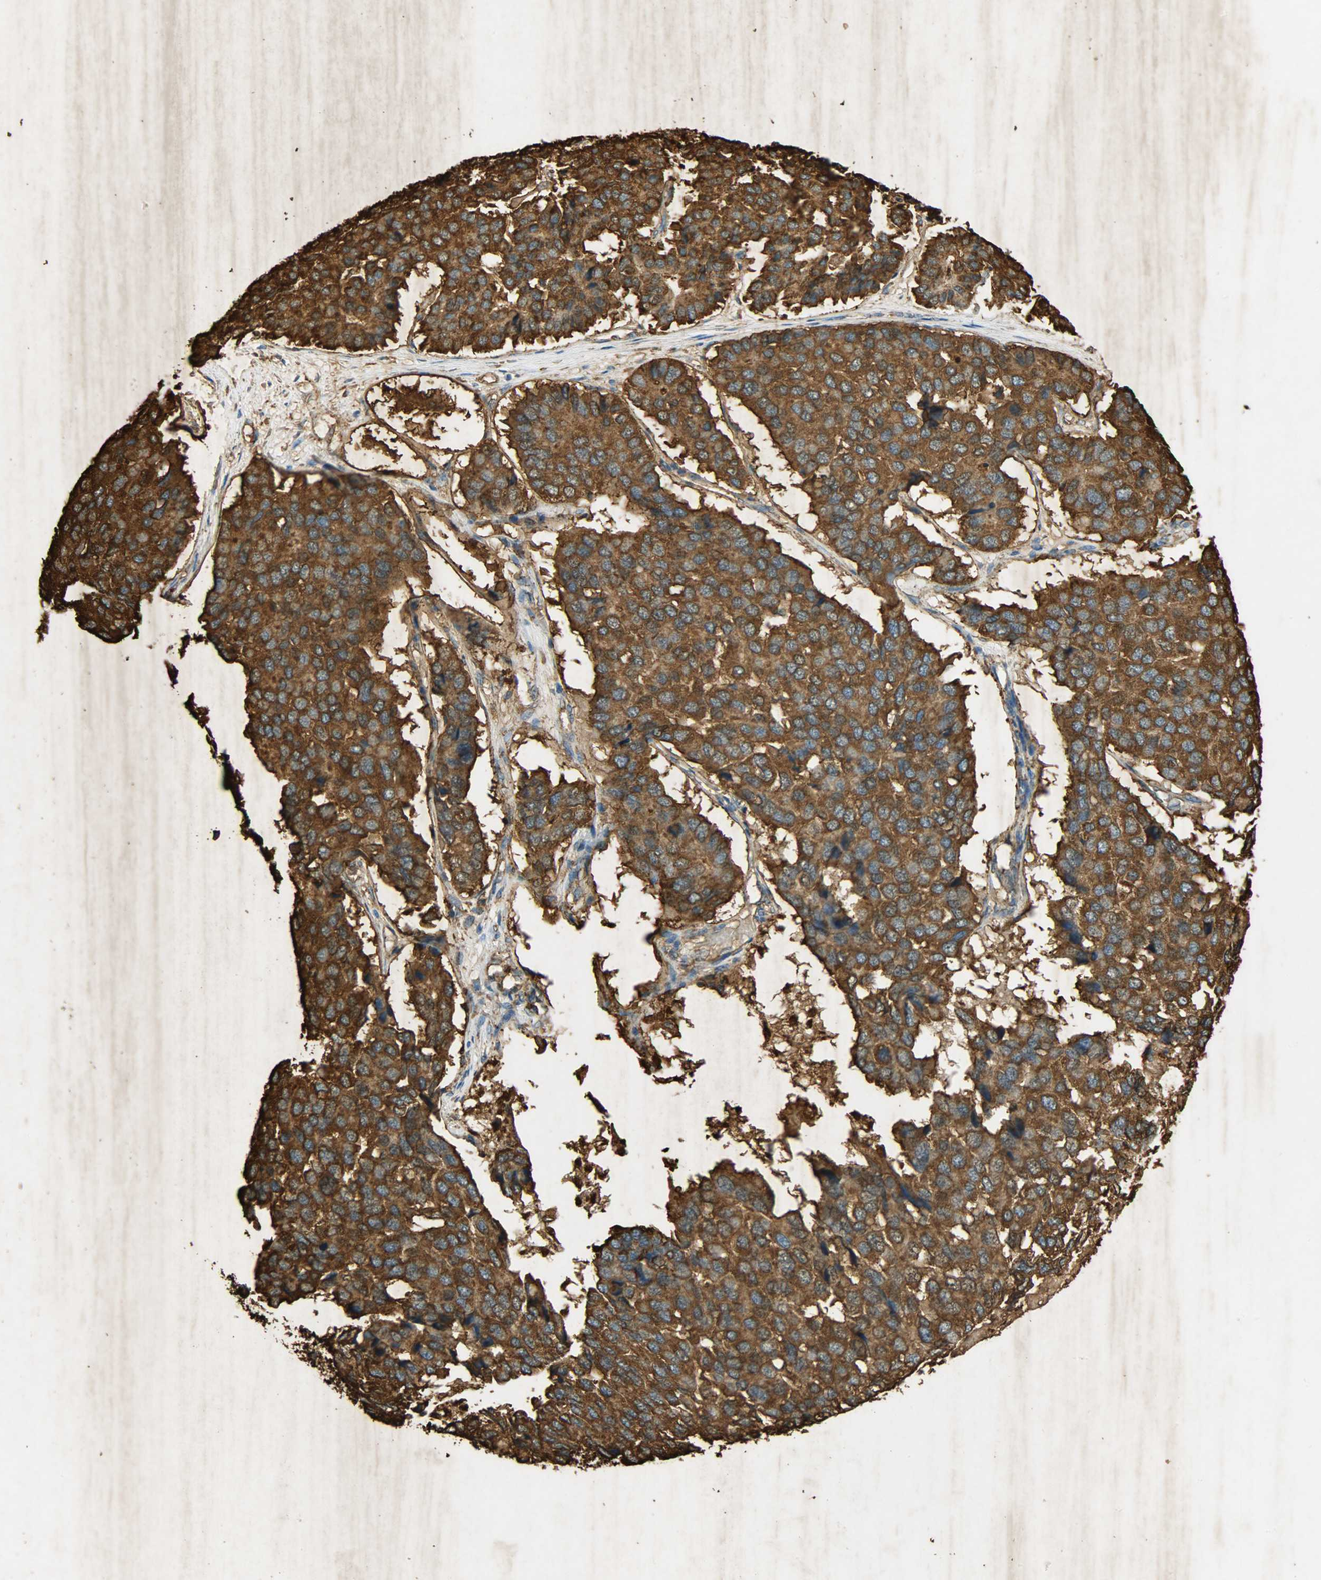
{"staining": {"intensity": "strong", "quantity": ">75%", "location": "cytoplasmic/membranous"}, "tissue": "pancreatic cancer", "cell_type": "Tumor cells", "image_type": "cancer", "snomed": [{"axis": "morphology", "description": "Adenocarcinoma, NOS"}, {"axis": "topography", "description": "Pancreas"}], "caption": "Tumor cells display high levels of strong cytoplasmic/membranous expression in about >75% of cells in pancreatic cancer (adenocarcinoma).", "gene": "HSP90B1", "patient": {"sex": "male", "age": 50}}